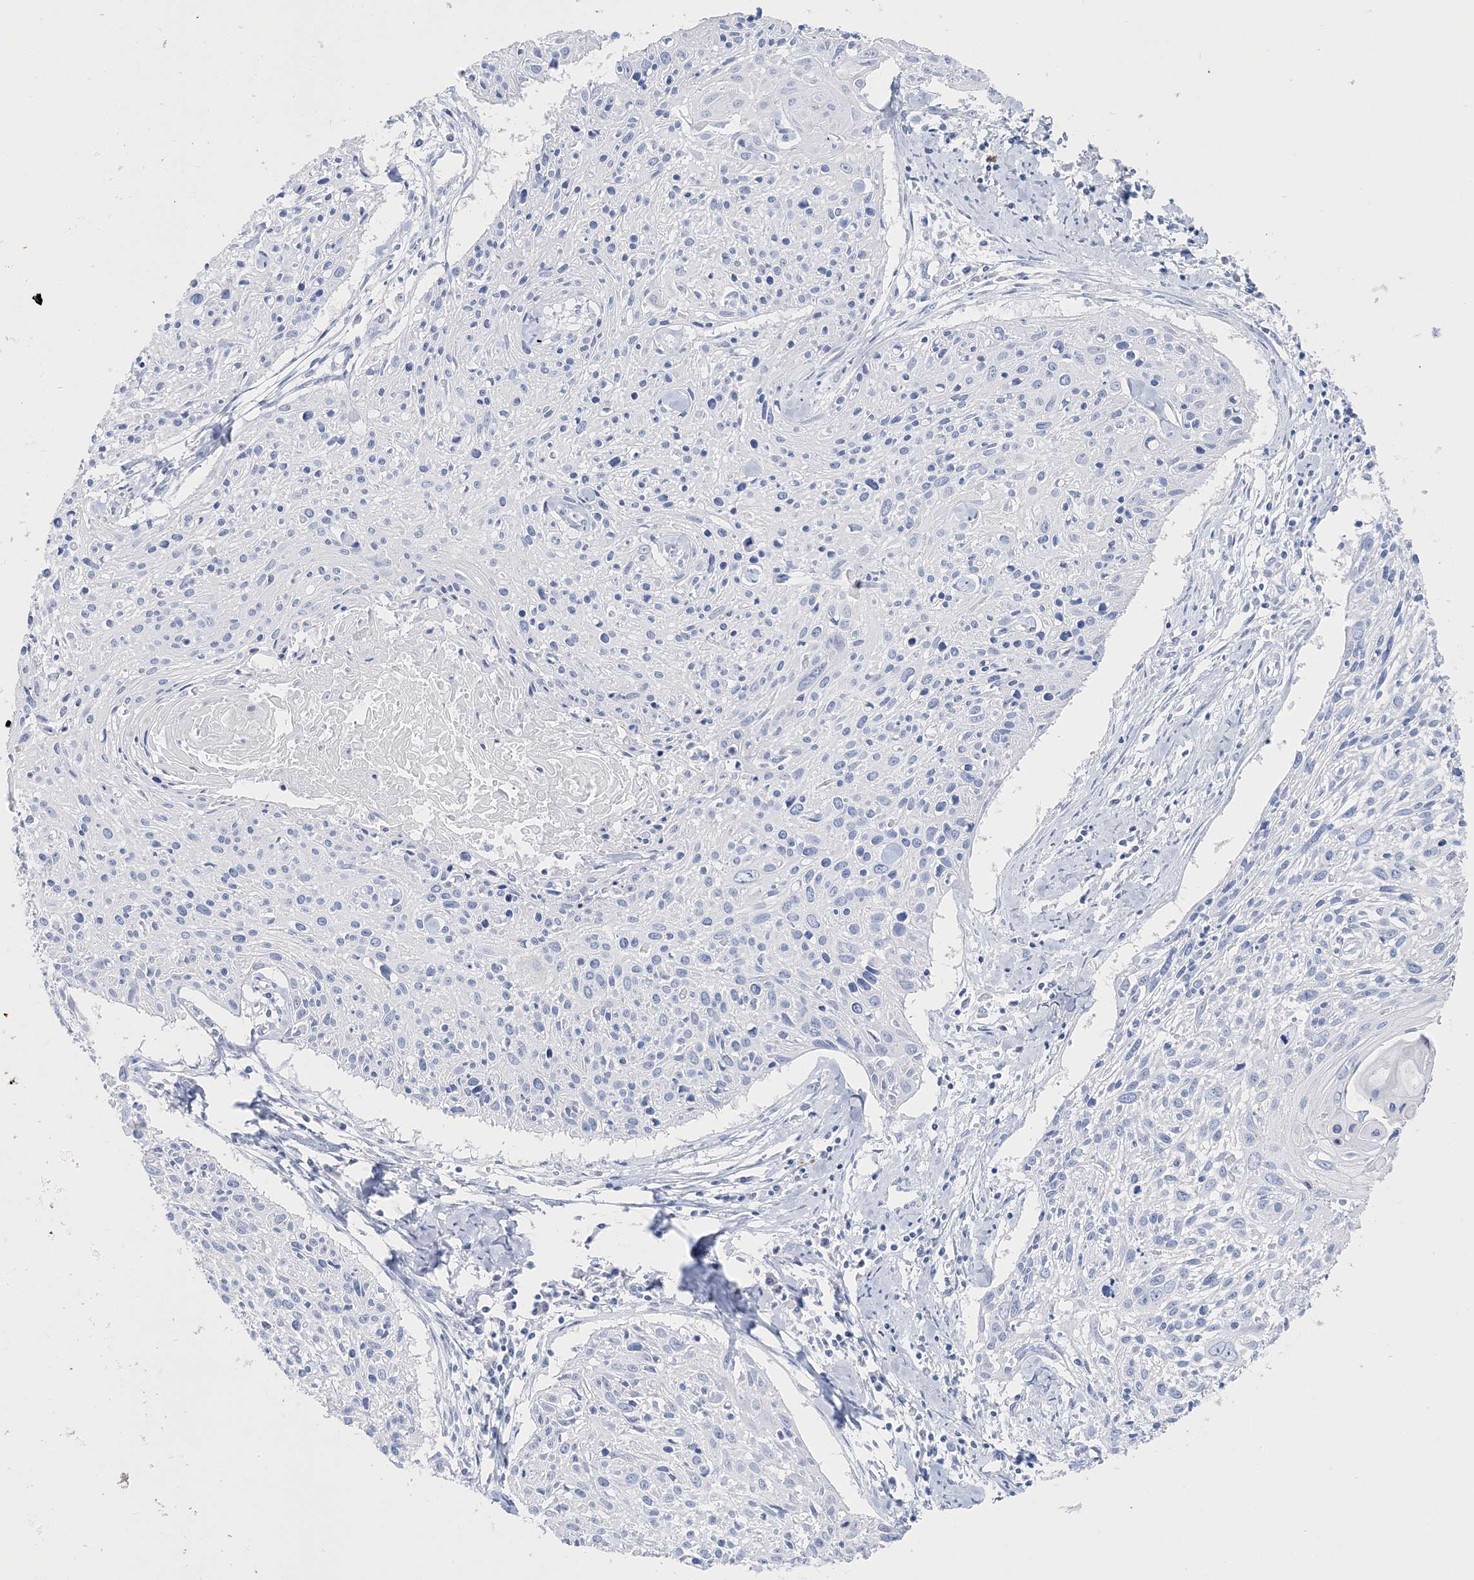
{"staining": {"intensity": "negative", "quantity": "none", "location": "none"}, "tissue": "cervical cancer", "cell_type": "Tumor cells", "image_type": "cancer", "snomed": [{"axis": "morphology", "description": "Squamous cell carcinoma, NOS"}, {"axis": "topography", "description": "Cervix"}], "caption": "Micrograph shows no protein positivity in tumor cells of cervical squamous cell carcinoma tissue.", "gene": "TSPYL6", "patient": {"sex": "female", "age": 51}}